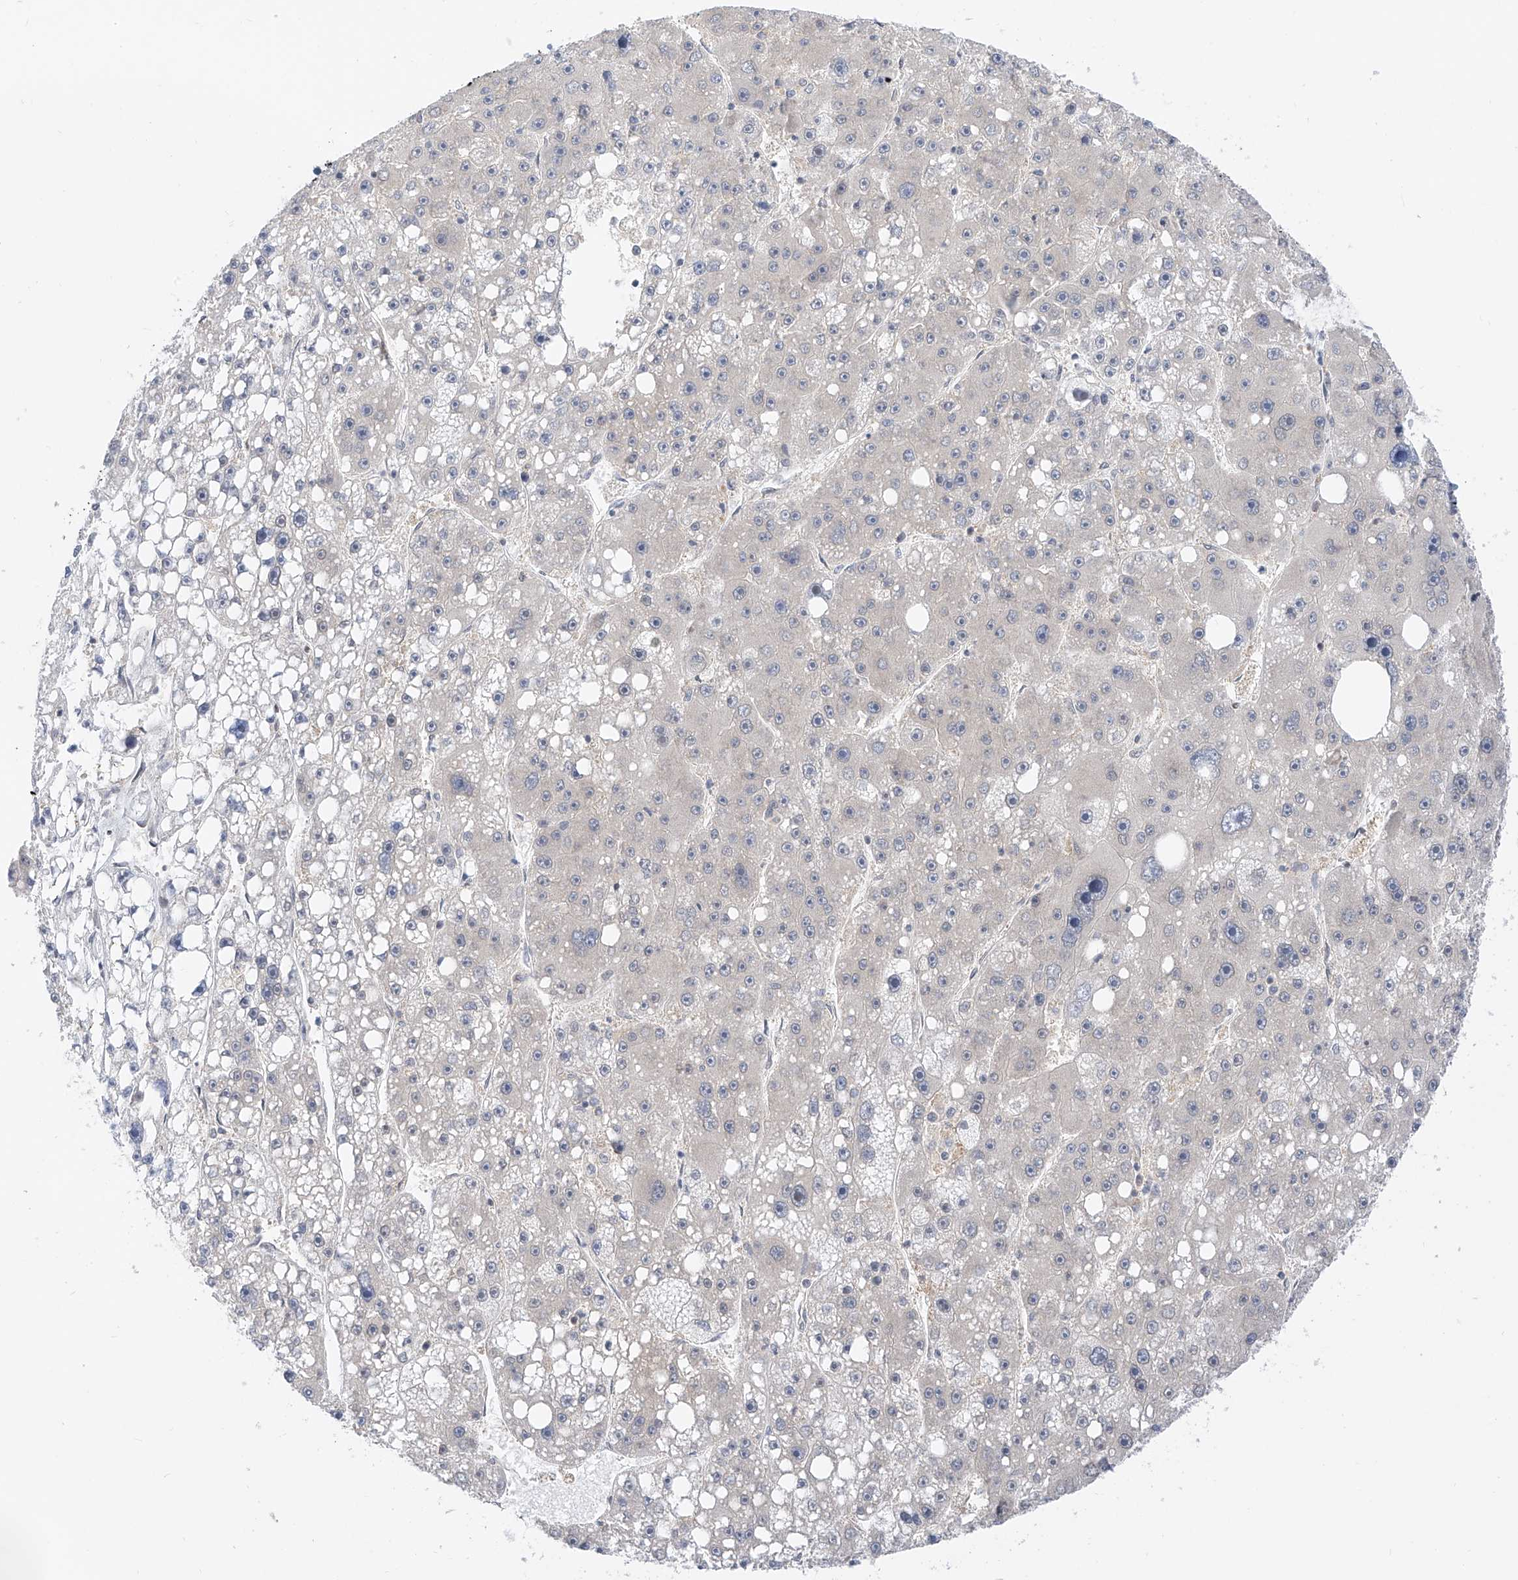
{"staining": {"intensity": "negative", "quantity": "none", "location": "none"}, "tissue": "liver cancer", "cell_type": "Tumor cells", "image_type": "cancer", "snomed": [{"axis": "morphology", "description": "Carcinoma, Hepatocellular, NOS"}, {"axis": "topography", "description": "Liver"}], "caption": "The histopathology image exhibits no significant expression in tumor cells of hepatocellular carcinoma (liver). Brightfield microscopy of IHC stained with DAB (brown) and hematoxylin (blue), captured at high magnification.", "gene": "PPA2", "patient": {"sex": "female", "age": 61}}